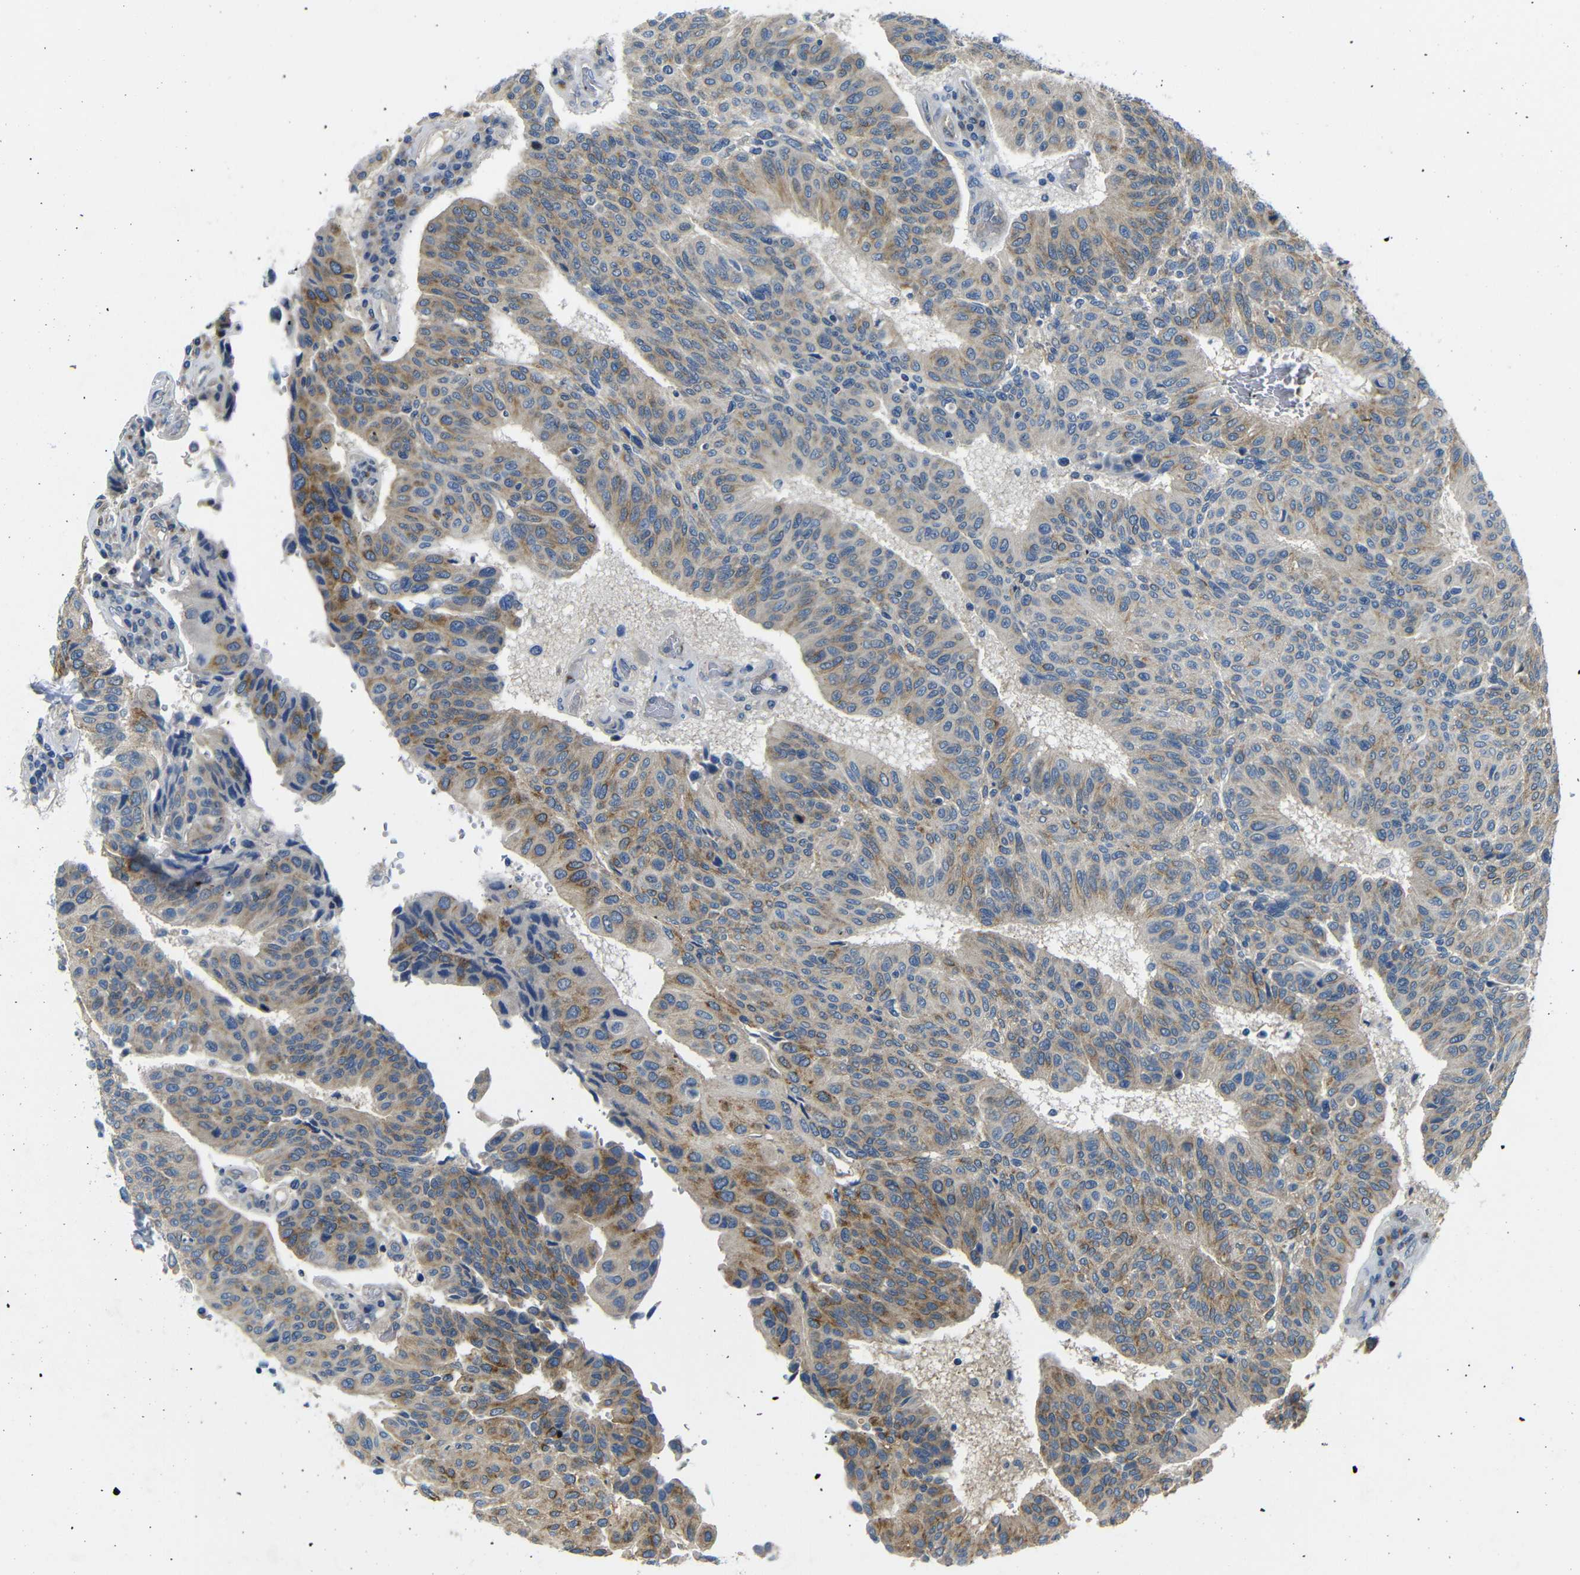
{"staining": {"intensity": "moderate", "quantity": ">75%", "location": "cytoplasmic/membranous"}, "tissue": "urothelial cancer", "cell_type": "Tumor cells", "image_type": "cancer", "snomed": [{"axis": "morphology", "description": "Urothelial carcinoma, High grade"}, {"axis": "topography", "description": "Urinary bladder"}], "caption": "Protein analysis of urothelial cancer tissue exhibits moderate cytoplasmic/membranous positivity in about >75% of tumor cells.", "gene": "DCP1A", "patient": {"sex": "male", "age": 66}}